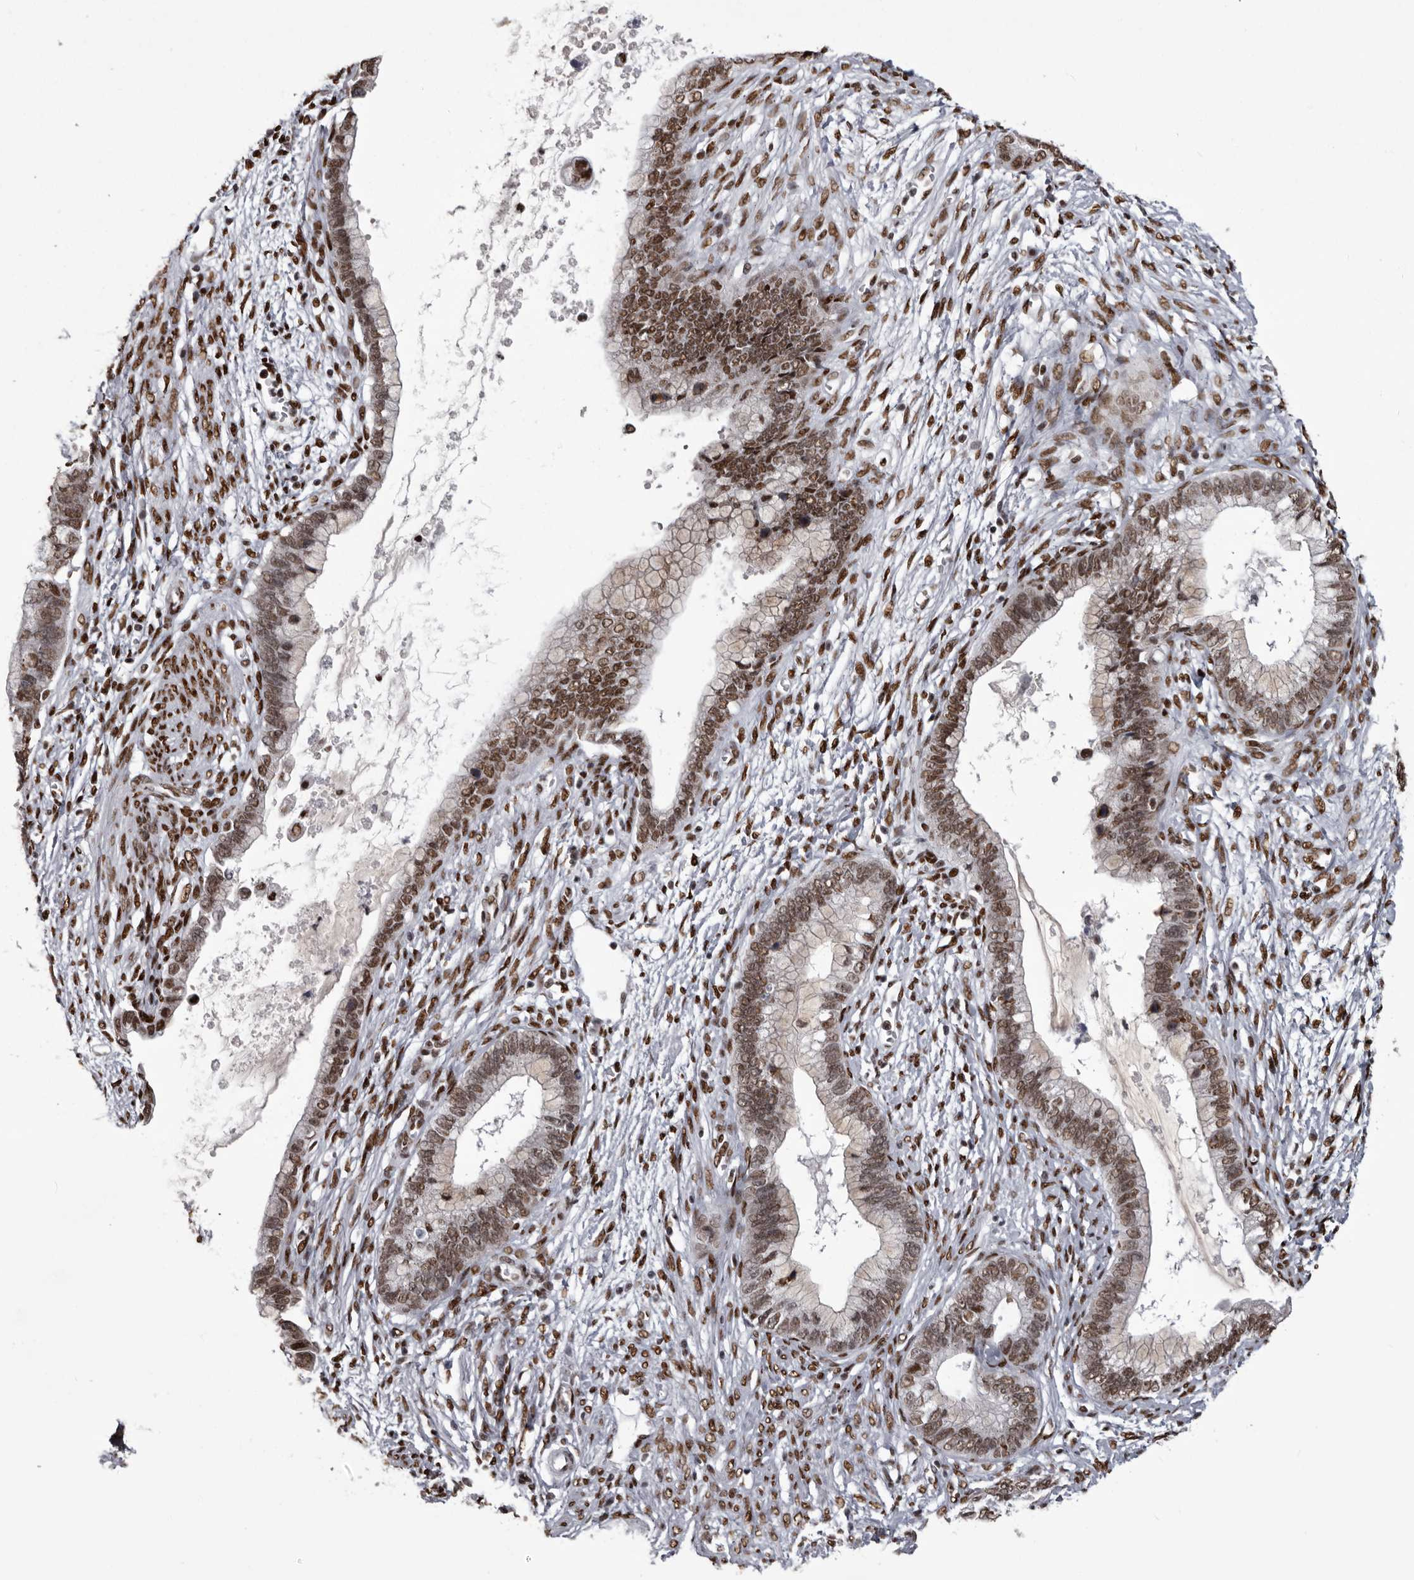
{"staining": {"intensity": "moderate", "quantity": ">75%", "location": "nuclear"}, "tissue": "cervical cancer", "cell_type": "Tumor cells", "image_type": "cancer", "snomed": [{"axis": "morphology", "description": "Adenocarcinoma, NOS"}, {"axis": "topography", "description": "Cervix"}], "caption": "Human adenocarcinoma (cervical) stained for a protein (brown) reveals moderate nuclear positive positivity in approximately >75% of tumor cells.", "gene": "NUMA1", "patient": {"sex": "female", "age": 44}}